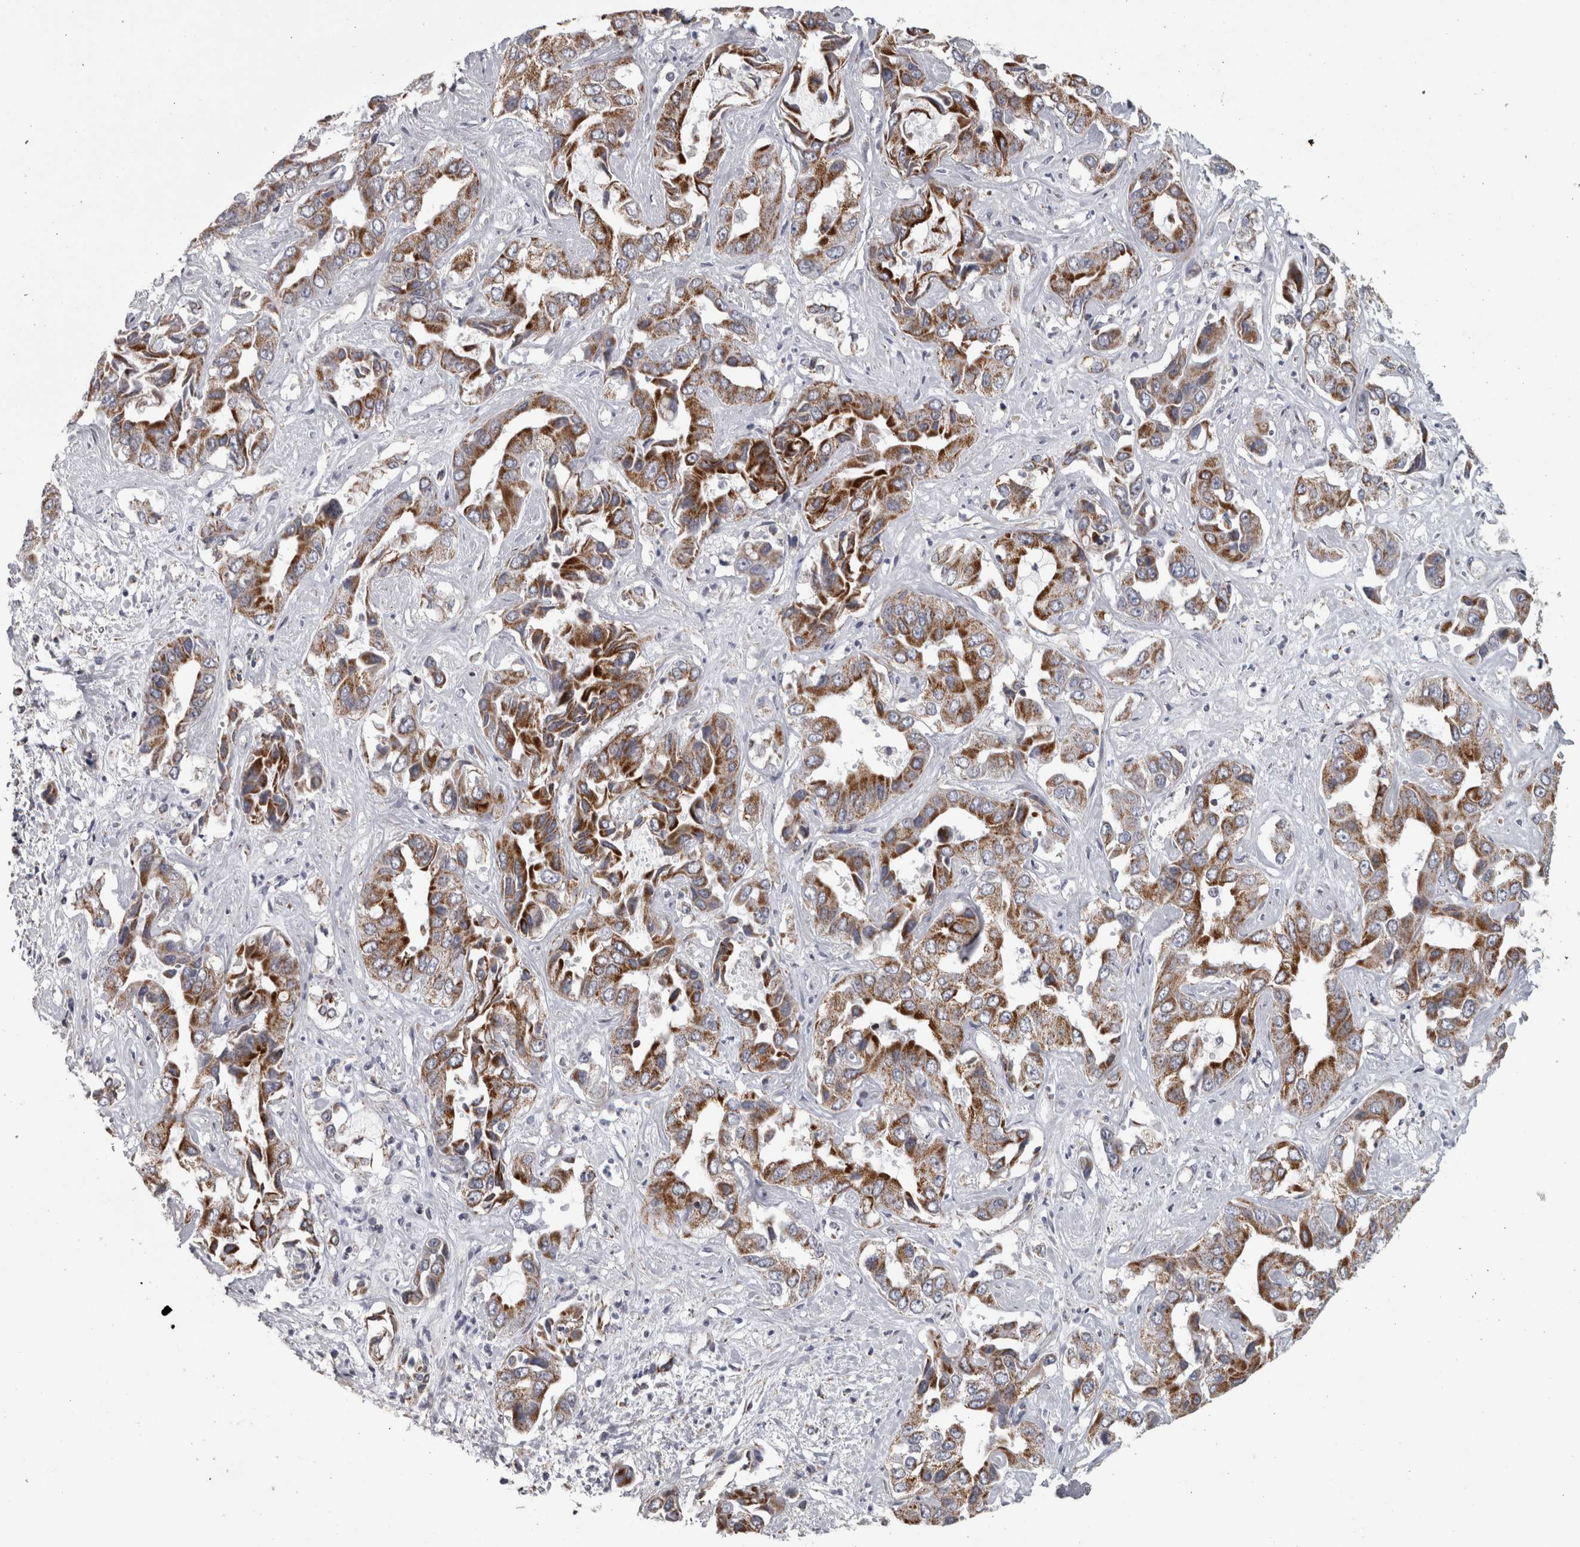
{"staining": {"intensity": "strong", "quantity": ">75%", "location": "cytoplasmic/membranous"}, "tissue": "liver cancer", "cell_type": "Tumor cells", "image_type": "cancer", "snomed": [{"axis": "morphology", "description": "Cholangiocarcinoma"}, {"axis": "topography", "description": "Liver"}], "caption": "Liver cholangiocarcinoma tissue reveals strong cytoplasmic/membranous staining in approximately >75% of tumor cells, visualized by immunohistochemistry. The staining was performed using DAB (3,3'-diaminobenzidine) to visualize the protein expression in brown, while the nuclei were stained in blue with hematoxylin (Magnification: 20x).", "gene": "DBT", "patient": {"sex": "female", "age": 52}}